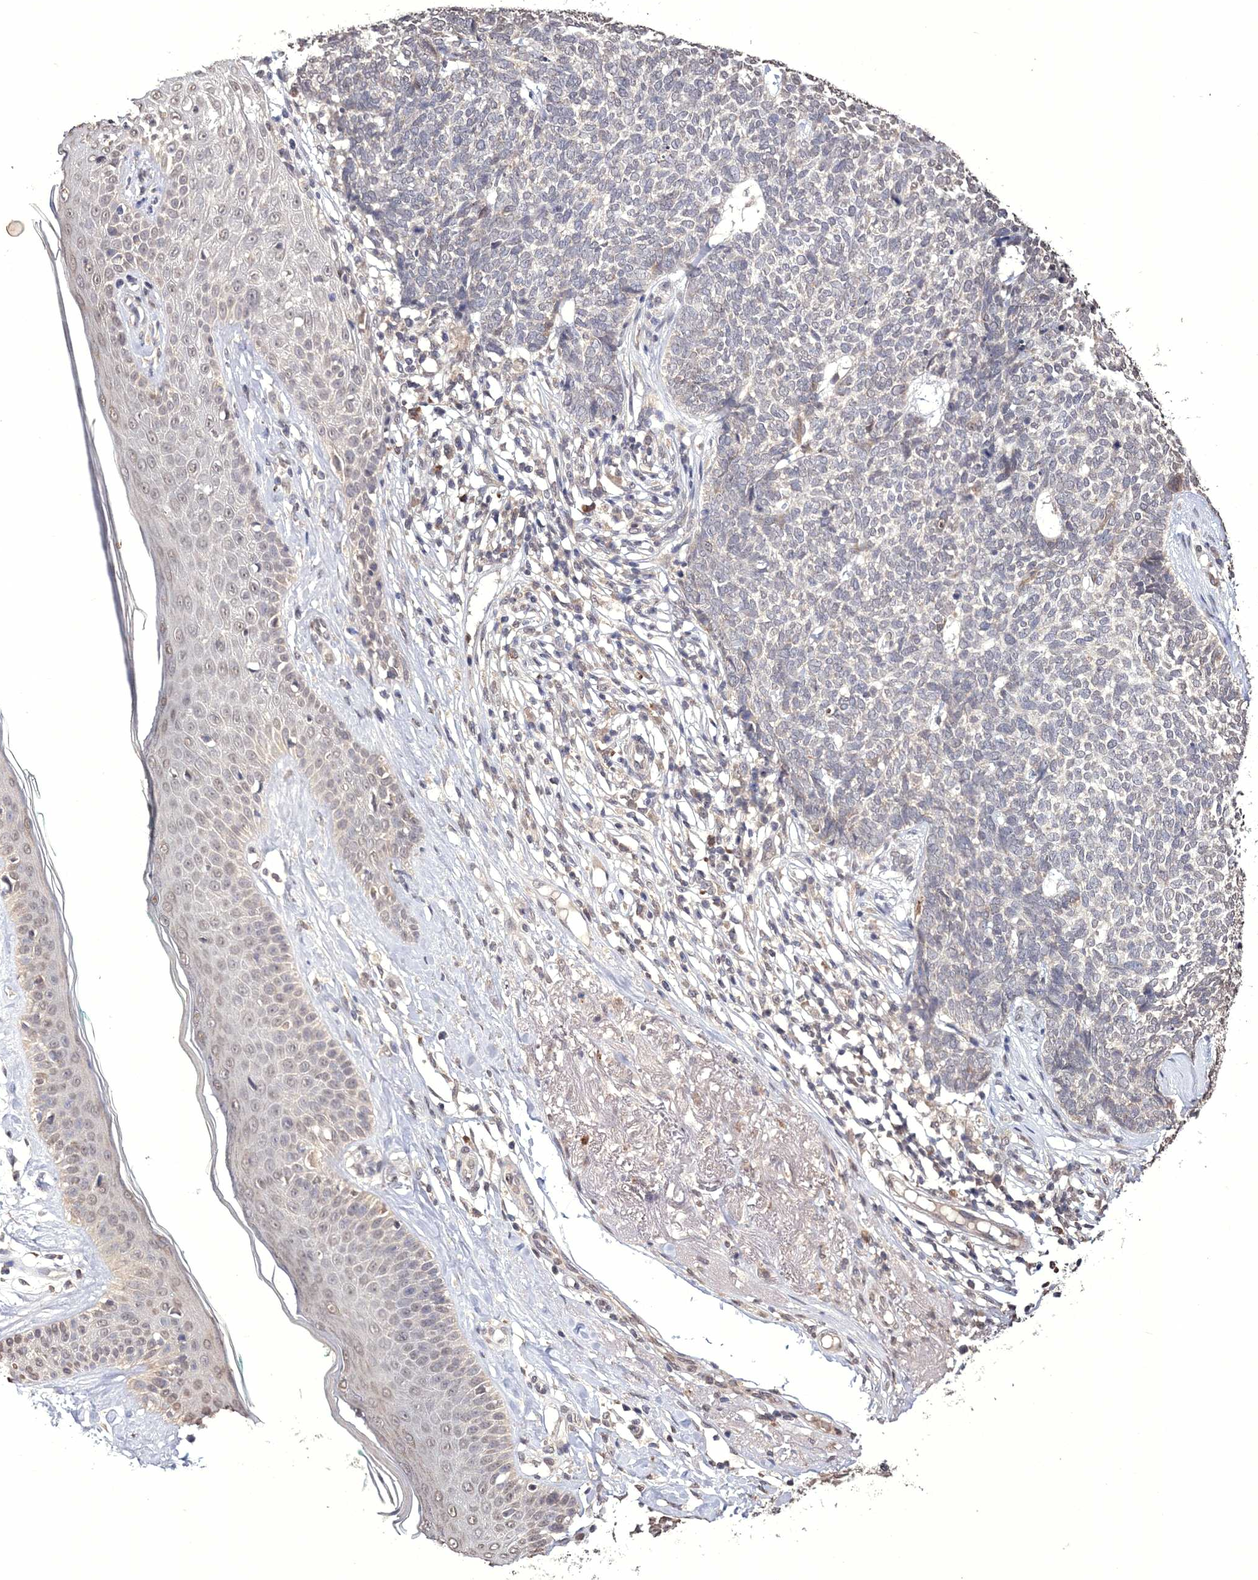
{"staining": {"intensity": "negative", "quantity": "none", "location": "none"}, "tissue": "skin cancer", "cell_type": "Tumor cells", "image_type": "cancer", "snomed": [{"axis": "morphology", "description": "Basal cell carcinoma"}, {"axis": "topography", "description": "Skin"}], "caption": "High magnification brightfield microscopy of skin cancer (basal cell carcinoma) stained with DAB (3,3'-diaminobenzidine) (brown) and counterstained with hematoxylin (blue): tumor cells show no significant expression.", "gene": "GPN1", "patient": {"sex": "female", "age": 84}}